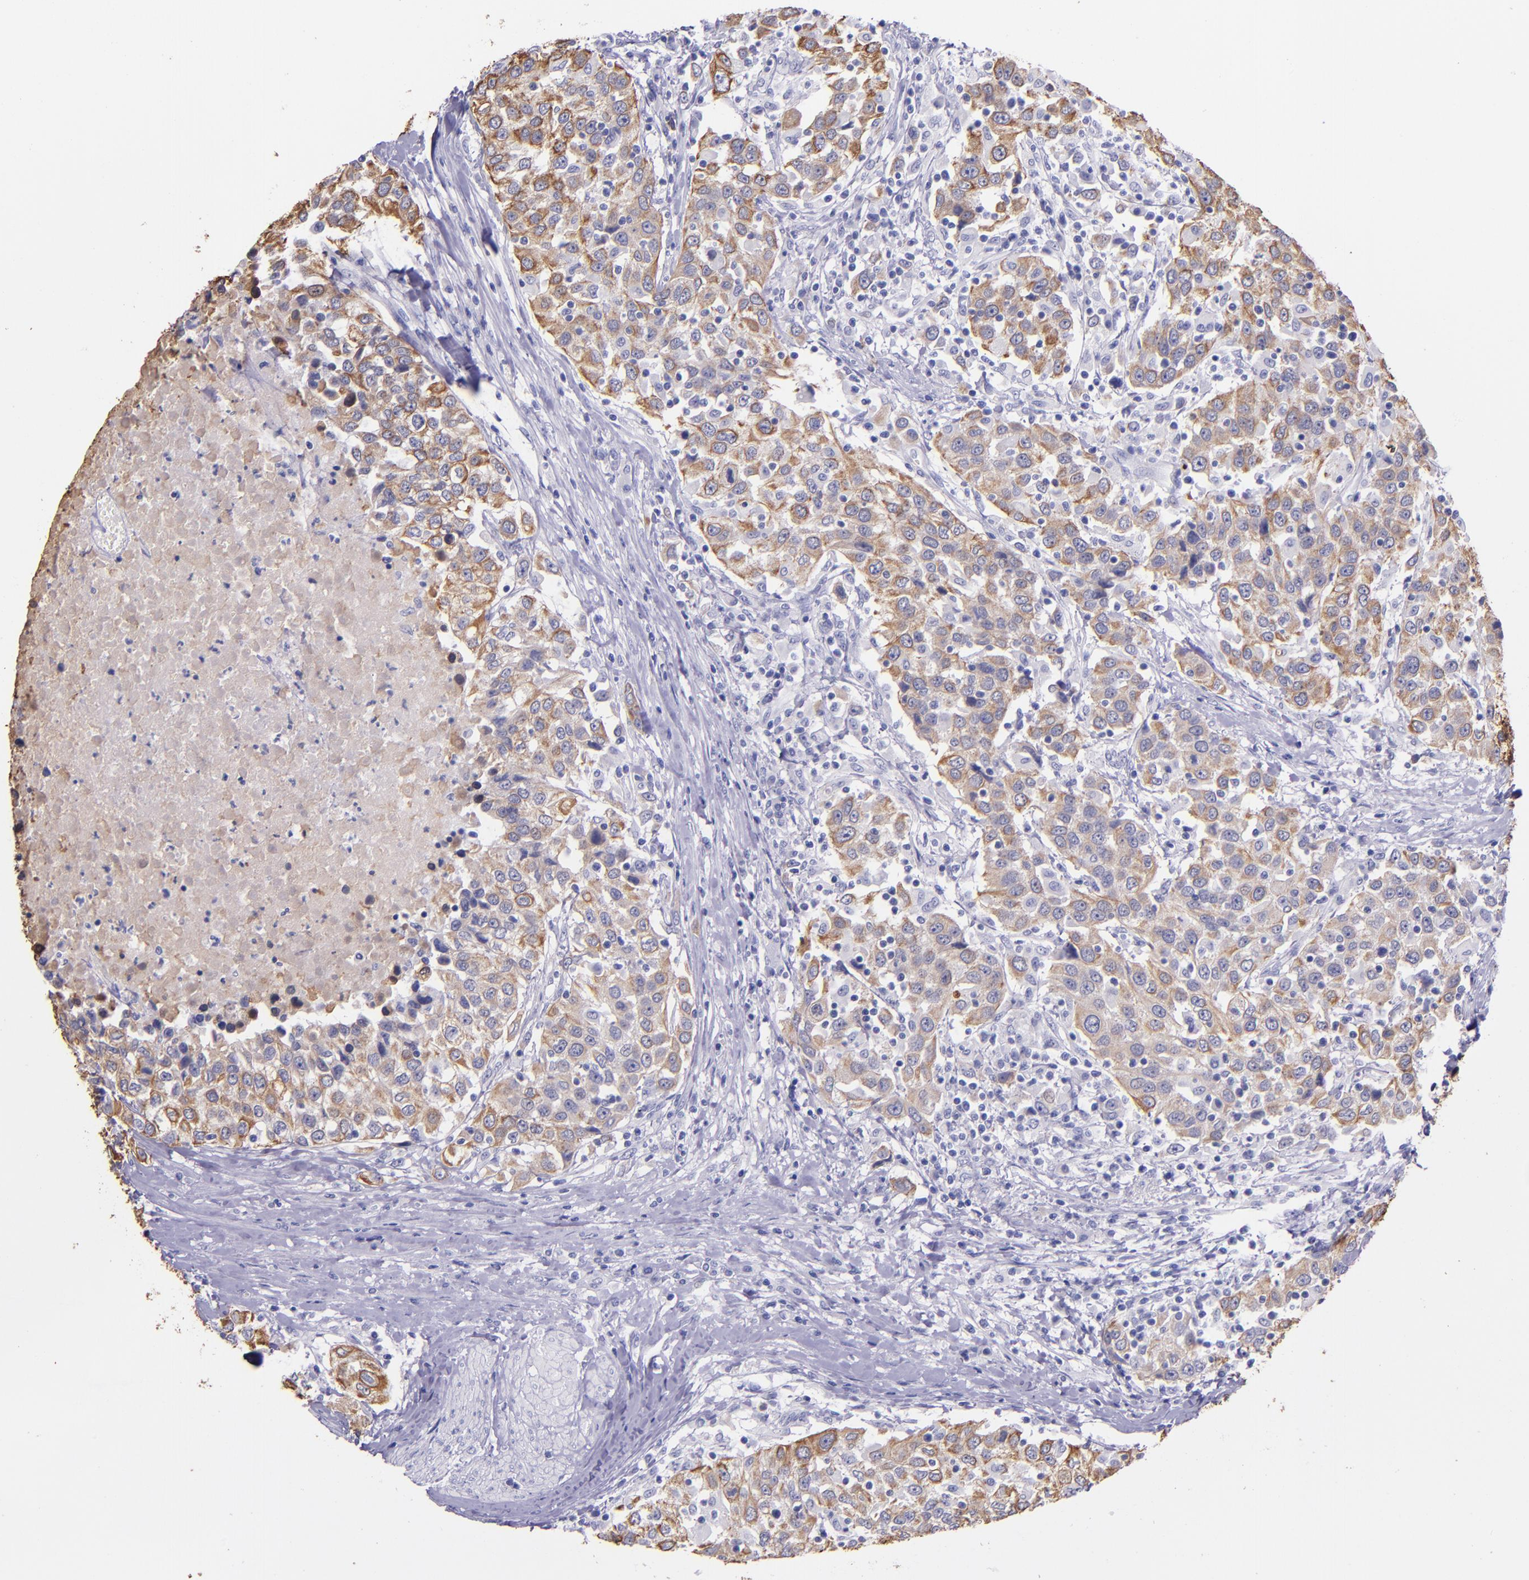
{"staining": {"intensity": "moderate", "quantity": ">75%", "location": "cytoplasmic/membranous"}, "tissue": "urothelial cancer", "cell_type": "Tumor cells", "image_type": "cancer", "snomed": [{"axis": "morphology", "description": "Urothelial carcinoma, High grade"}, {"axis": "topography", "description": "Urinary bladder"}], "caption": "The micrograph exhibits immunohistochemical staining of urothelial carcinoma (high-grade). There is moderate cytoplasmic/membranous positivity is appreciated in approximately >75% of tumor cells. The staining was performed using DAB (3,3'-diaminobenzidine), with brown indicating positive protein expression. Nuclei are stained blue with hematoxylin.", "gene": "KRT4", "patient": {"sex": "female", "age": 80}}